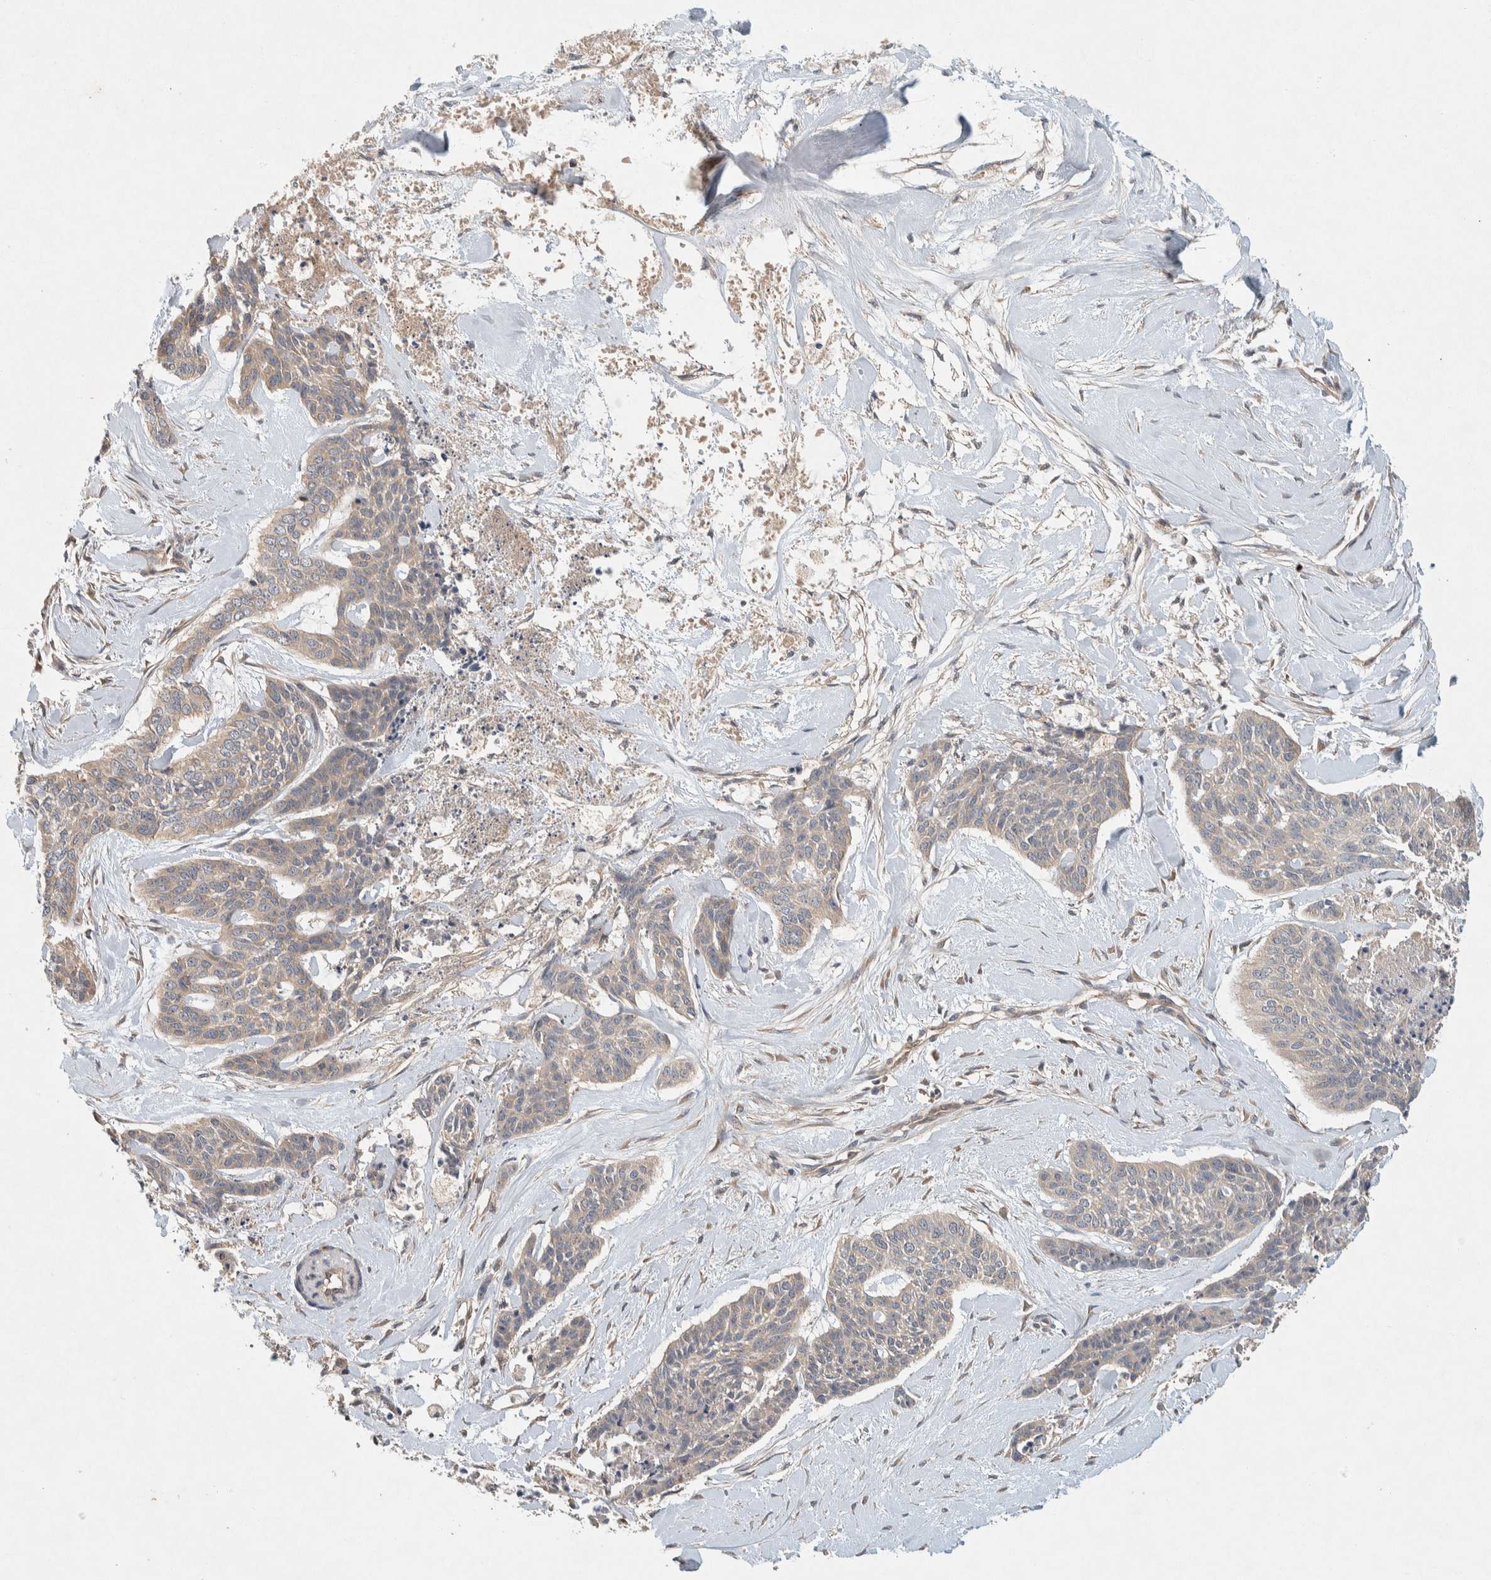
{"staining": {"intensity": "negative", "quantity": "none", "location": "none"}, "tissue": "skin cancer", "cell_type": "Tumor cells", "image_type": "cancer", "snomed": [{"axis": "morphology", "description": "Basal cell carcinoma"}, {"axis": "topography", "description": "Skin"}], "caption": "An immunohistochemistry (IHC) micrograph of skin basal cell carcinoma is shown. There is no staining in tumor cells of skin basal cell carcinoma.", "gene": "PXK", "patient": {"sex": "female", "age": 64}}